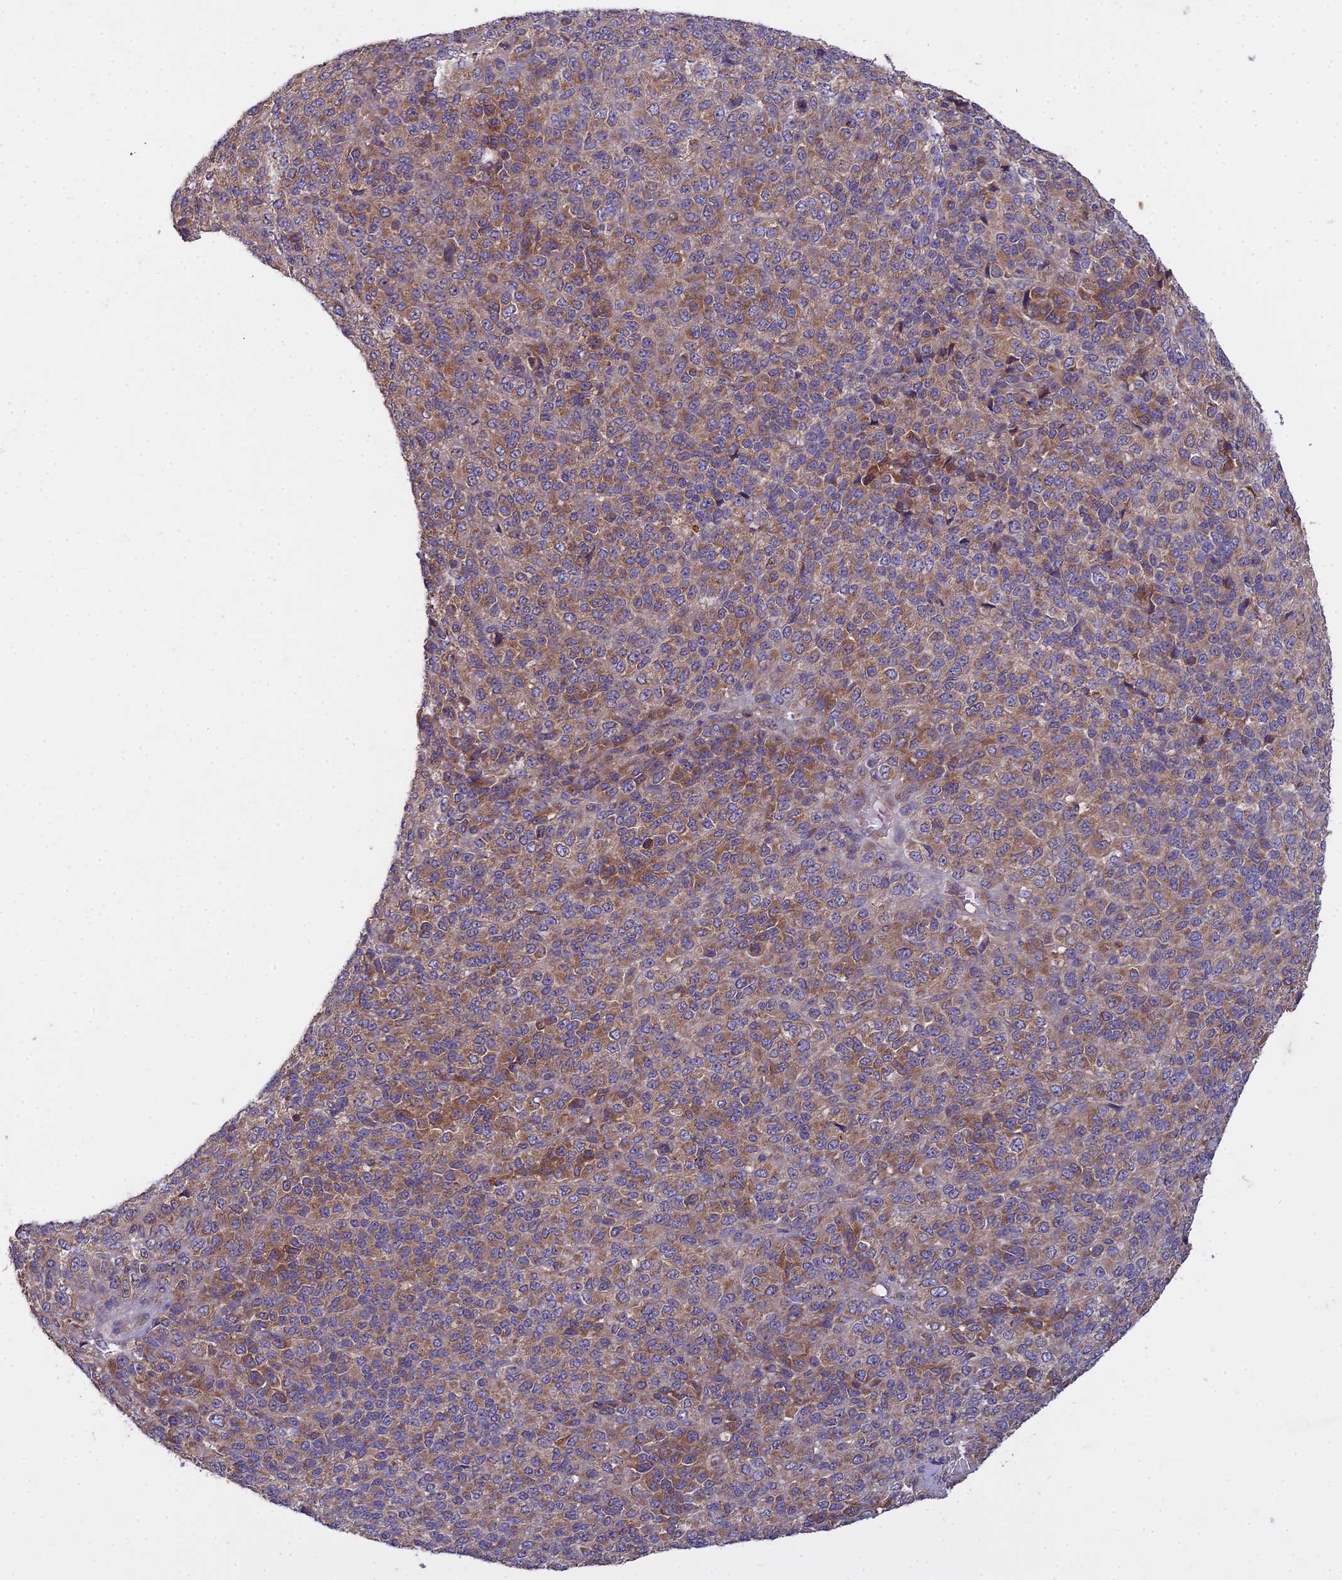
{"staining": {"intensity": "moderate", "quantity": ">75%", "location": "cytoplasmic/membranous"}, "tissue": "melanoma", "cell_type": "Tumor cells", "image_type": "cancer", "snomed": [{"axis": "morphology", "description": "Malignant melanoma, Metastatic site"}, {"axis": "topography", "description": "Brain"}], "caption": "Melanoma stained with a brown dye exhibits moderate cytoplasmic/membranous positive staining in approximately >75% of tumor cells.", "gene": "CCDC167", "patient": {"sex": "female", "age": 56}}